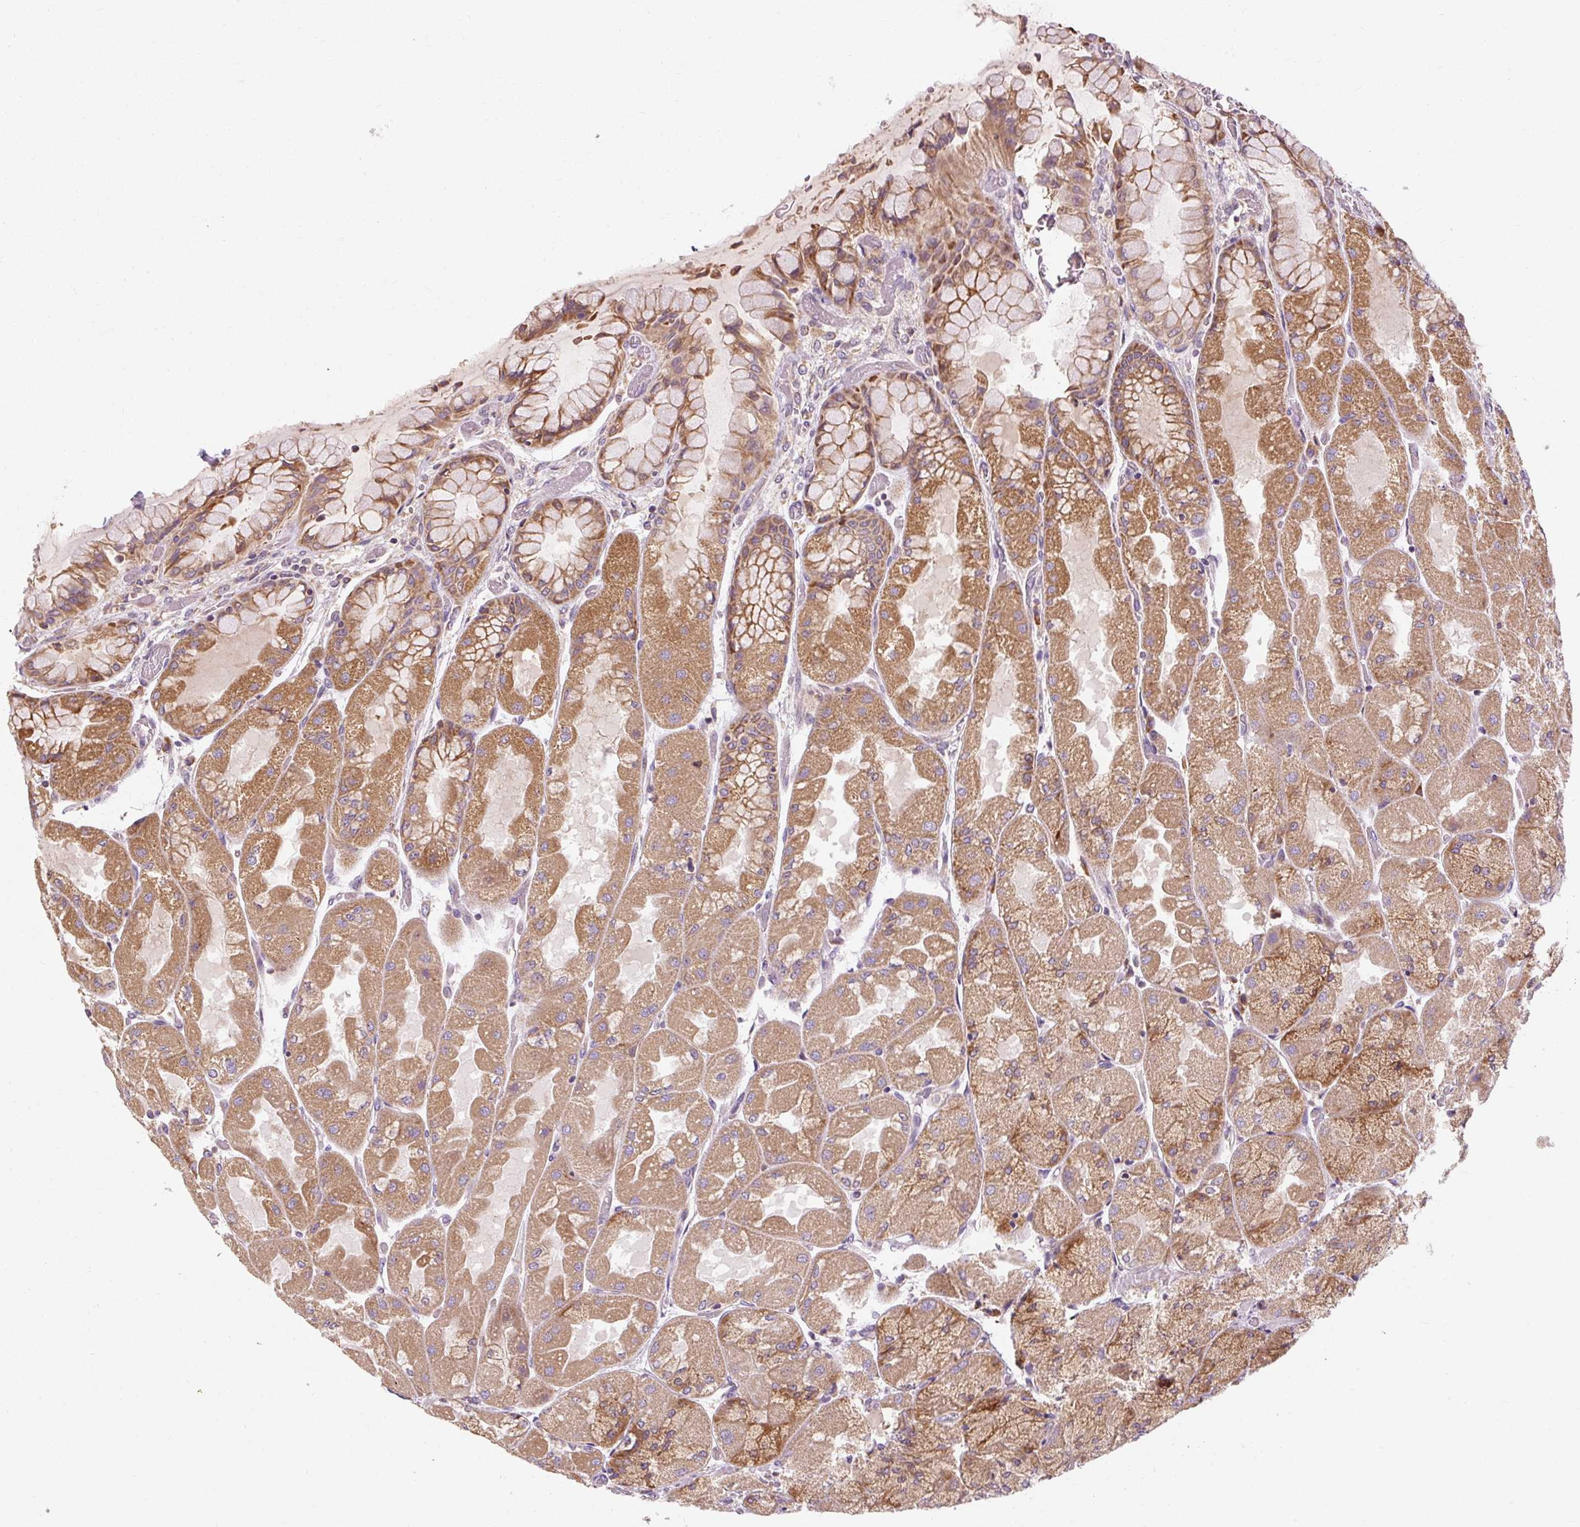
{"staining": {"intensity": "strong", "quantity": ">75%", "location": "cytoplasmic/membranous"}, "tissue": "stomach", "cell_type": "Glandular cells", "image_type": "normal", "snomed": [{"axis": "morphology", "description": "Normal tissue, NOS"}, {"axis": "topography", "description": "Stomach"}], "caption": "An immunohistochemistry histopathology image of benign tissue is shown. Protein staining in brown highlights strong cytoplasmic/membranous positivity in stomach within glandular cells.", "gene": "PRSS48", "patient": {"sex": "female", "age": 61}}